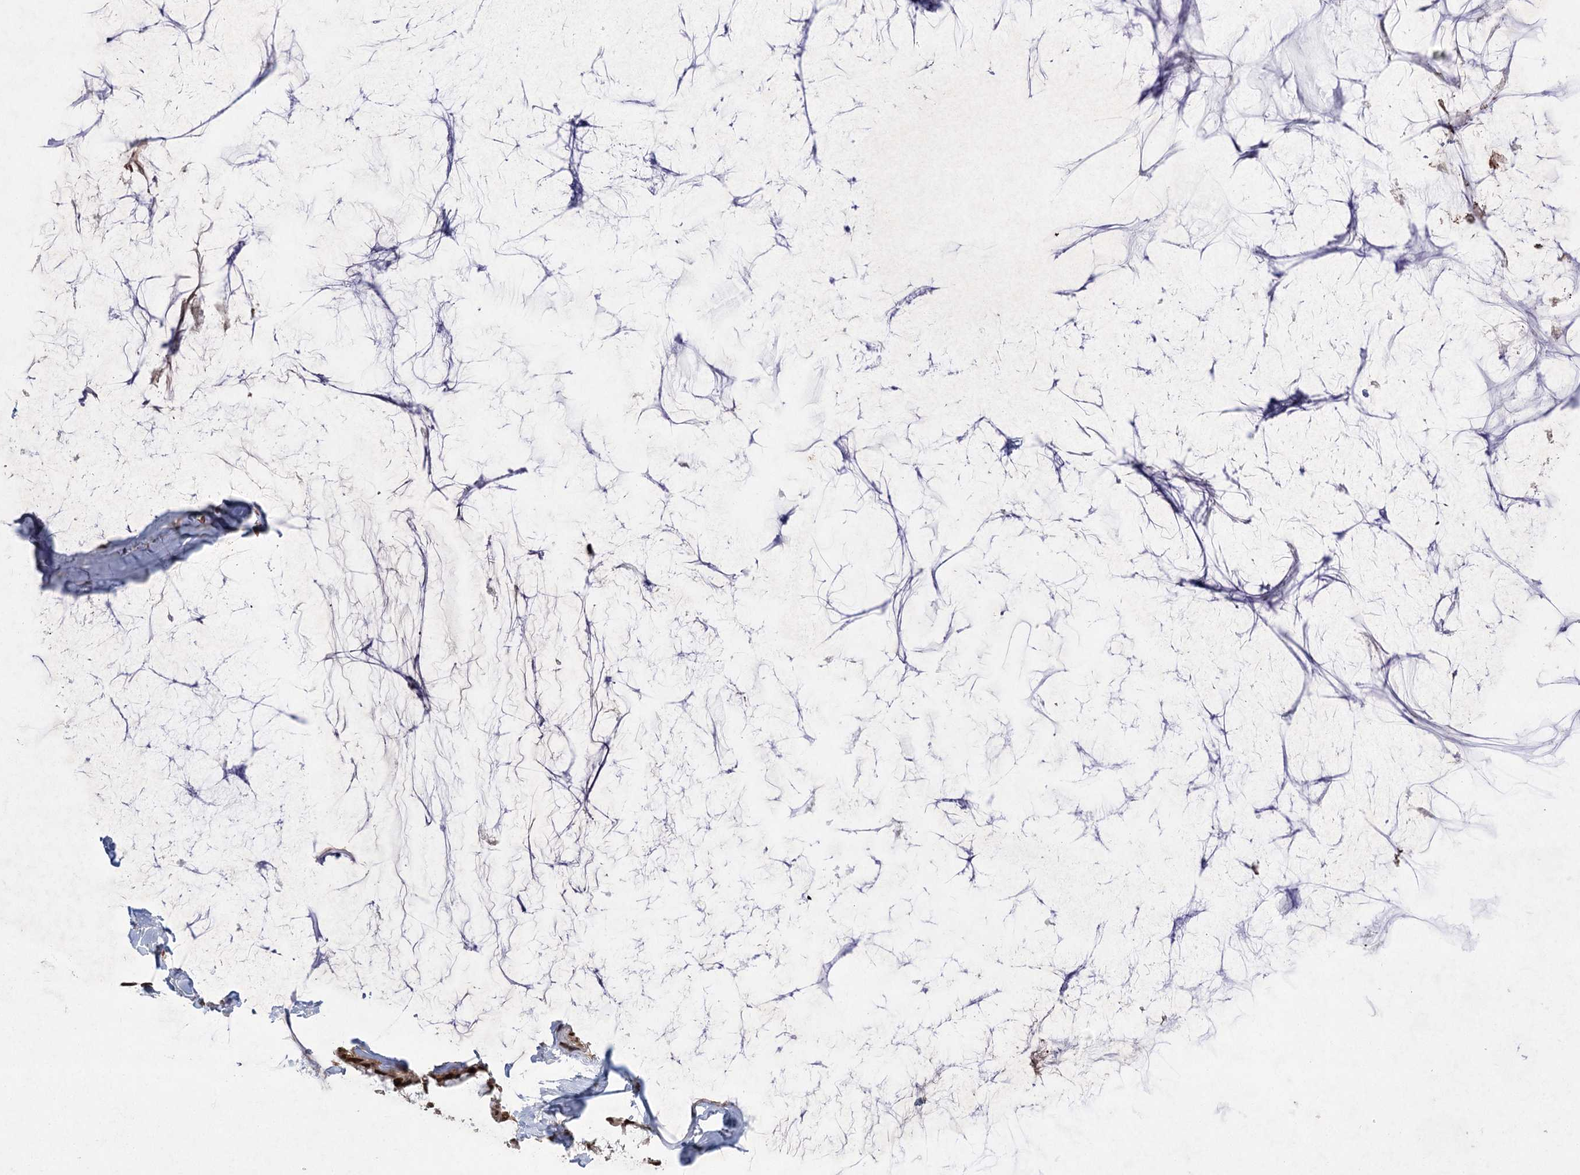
{"staining": {"intensity": "strong", "quantity": ">75%", "location": "nuclear"}, "tissue": "ovarian cancer", "cell_type": "Tumor cells", "image_type": "cancer", "snomed": [{"axis": "morphology", "description": "Cystadenocarcinoma, mucinous, NOS"}, {"axis": "topography", "description": "Ovary"}], "caption": "Tumor cells reveal strong nuclear staining in approximately >75% of cells in ovarian cancer (mucinous cystadenocarcinoma). Using DAB (brown) and hematoxylin (blue) stains, captured at high magnification using brightfield microscopy.", "gene": "ZCCHC8", "patient": {"sex": "female", "age": 39}}